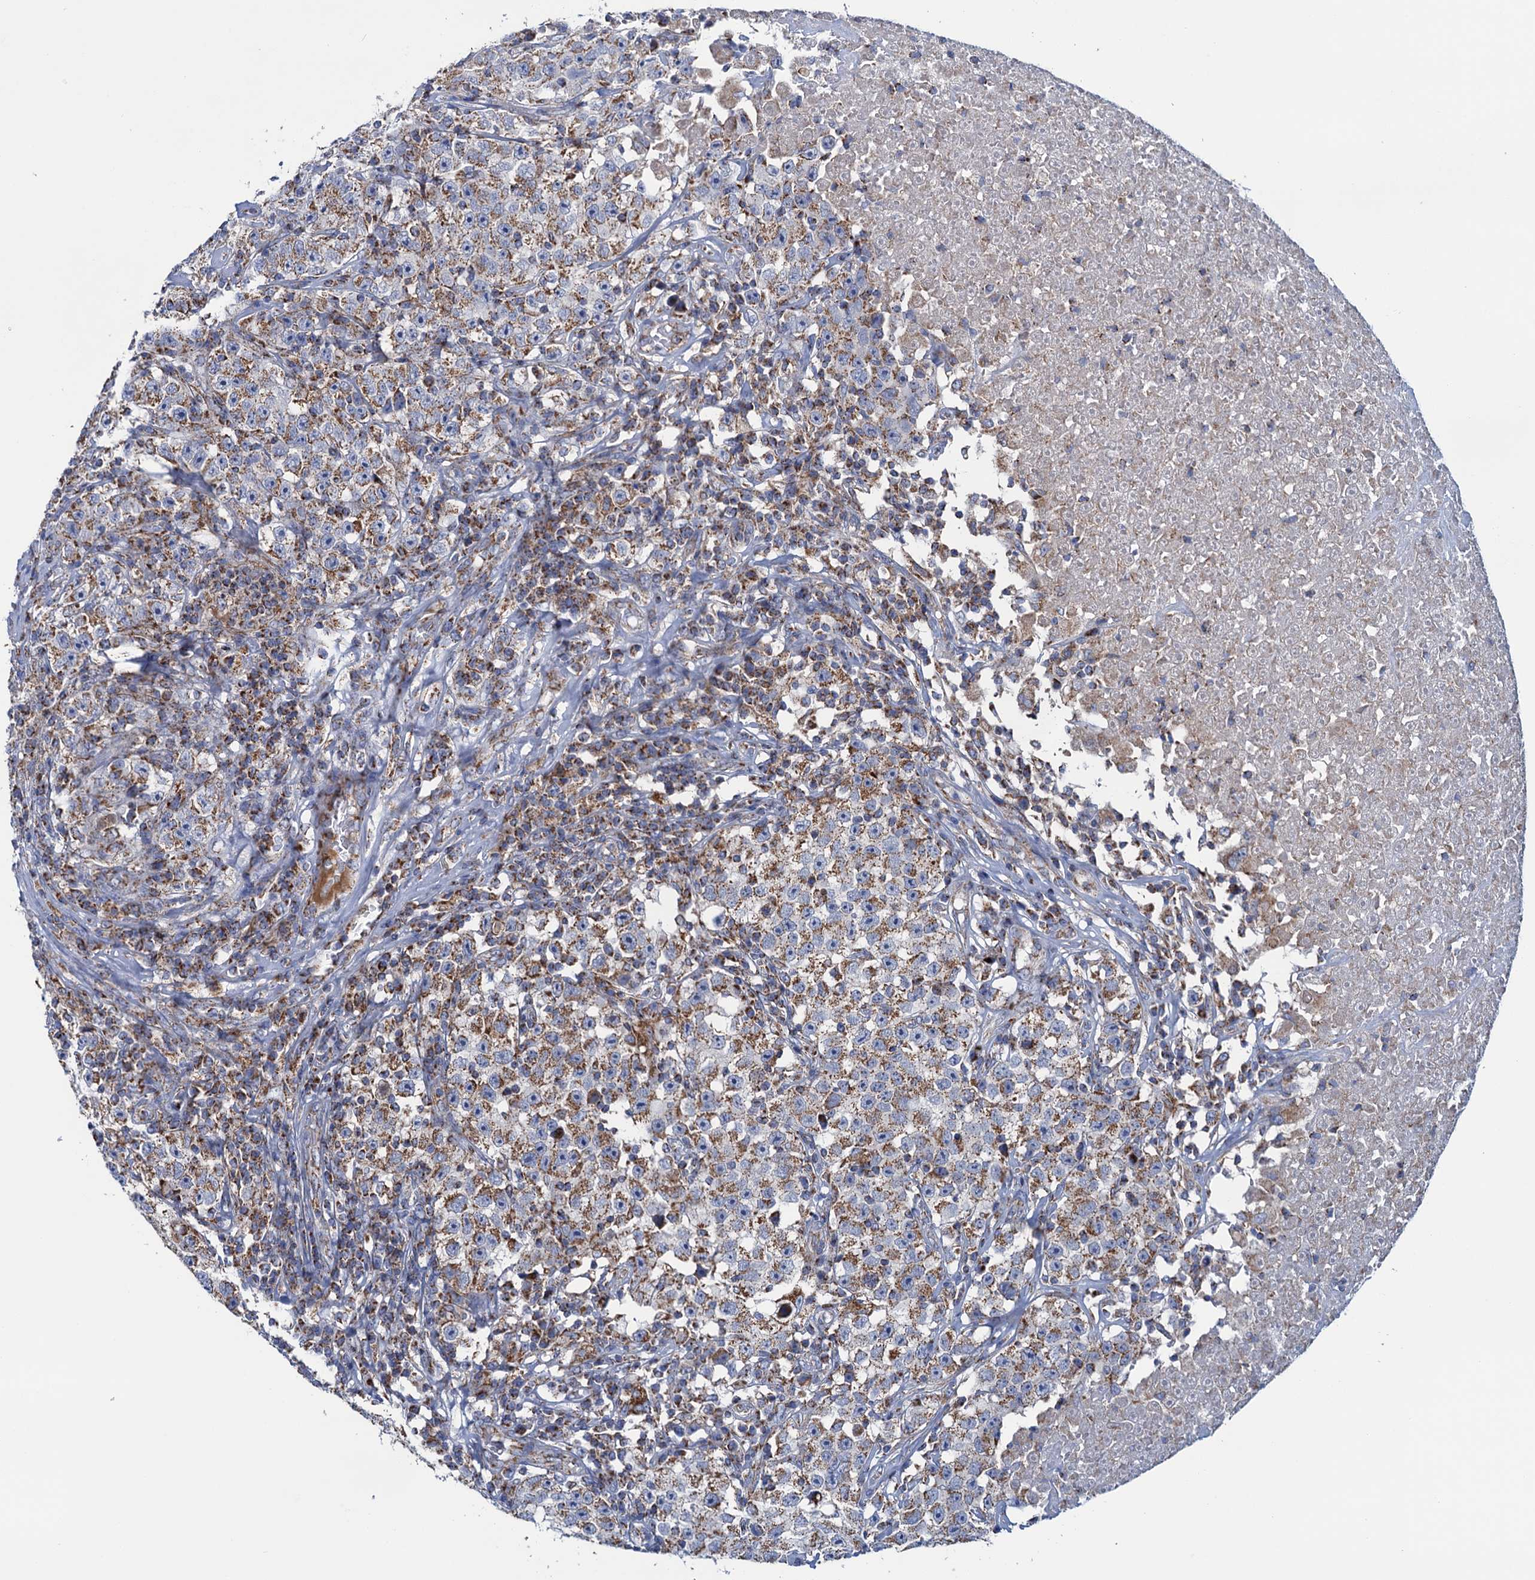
{"staining": {"intensity": "moderate", "quantity": "25%-75%", "location": "cytoplasmic/membranous"}, "tissue": "testis cancer", "cell_type": "Tumor cells", "image_type": "cancer", "snomed": [{"axis": "morphology", "description": "Seminoma, NOS"}, {"axis": "topography", "description": "Testis"}], "caption": "This histopathology image displays immunohistochemistry staining of testis seminoma, with medium moderate cytoplasmic/membranous staining in about 25%-75% of tumor cells.", "gene": "GTPBP3", "patient": {"sex": "male", "age": 22}}